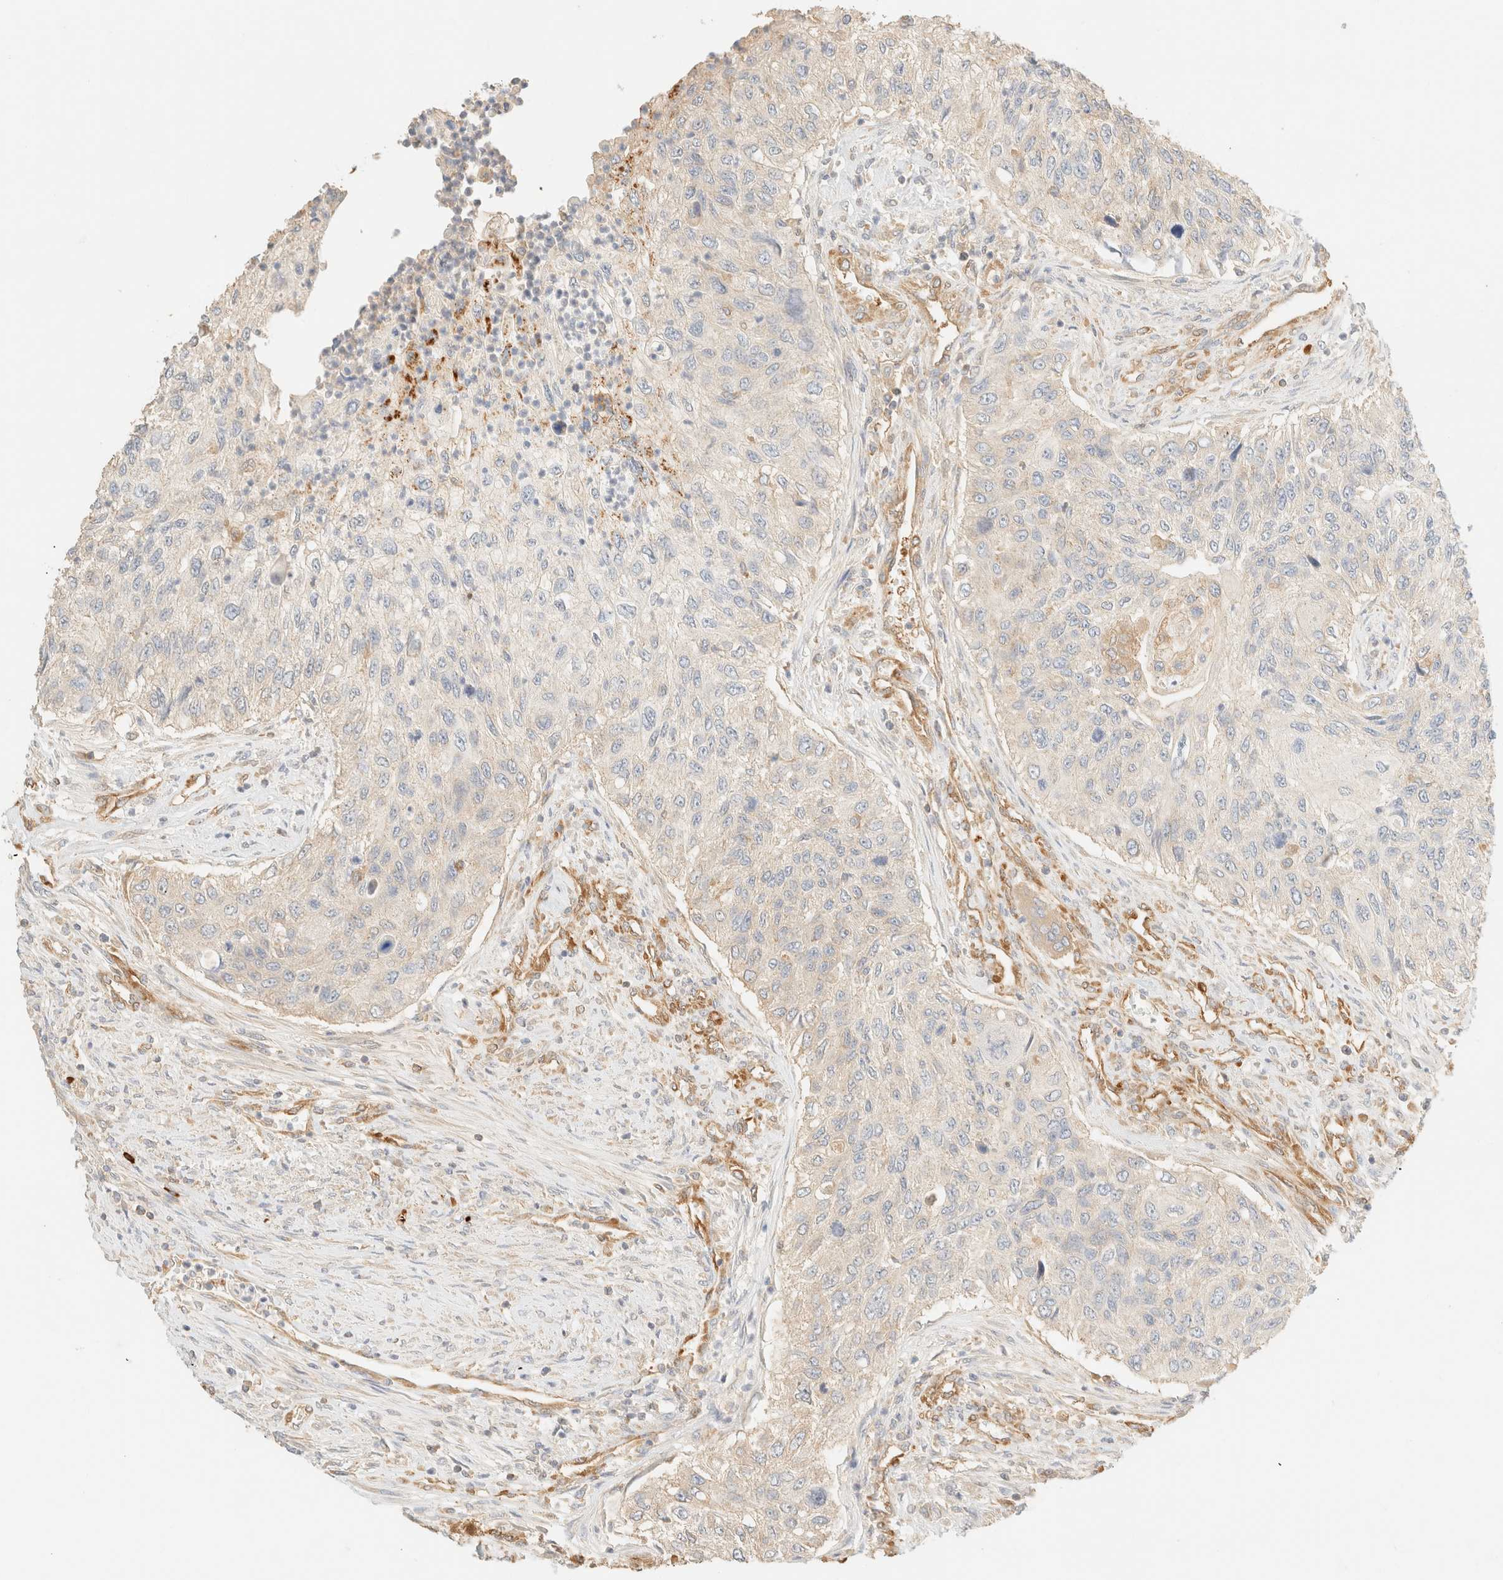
{"staining": {"intensity": "negative", "quantity": "none", "location": "none"}, "tissue": "urothelial cancer", "cell_type": "Tumor cells", "image_type": "cancer", "snomed": [{"axis": "morphology", "description": "Urothelial carcinoma, High grade"}, {"axis": "topography", "description": "Urinary bladder"}], "caption": "IHC of human urothelial cancer demonstrates no staining in tumor cells. Nuclei are stained in blue.", "gene": "FHOD1", "patient": {"sex": "female", "age": 60}}